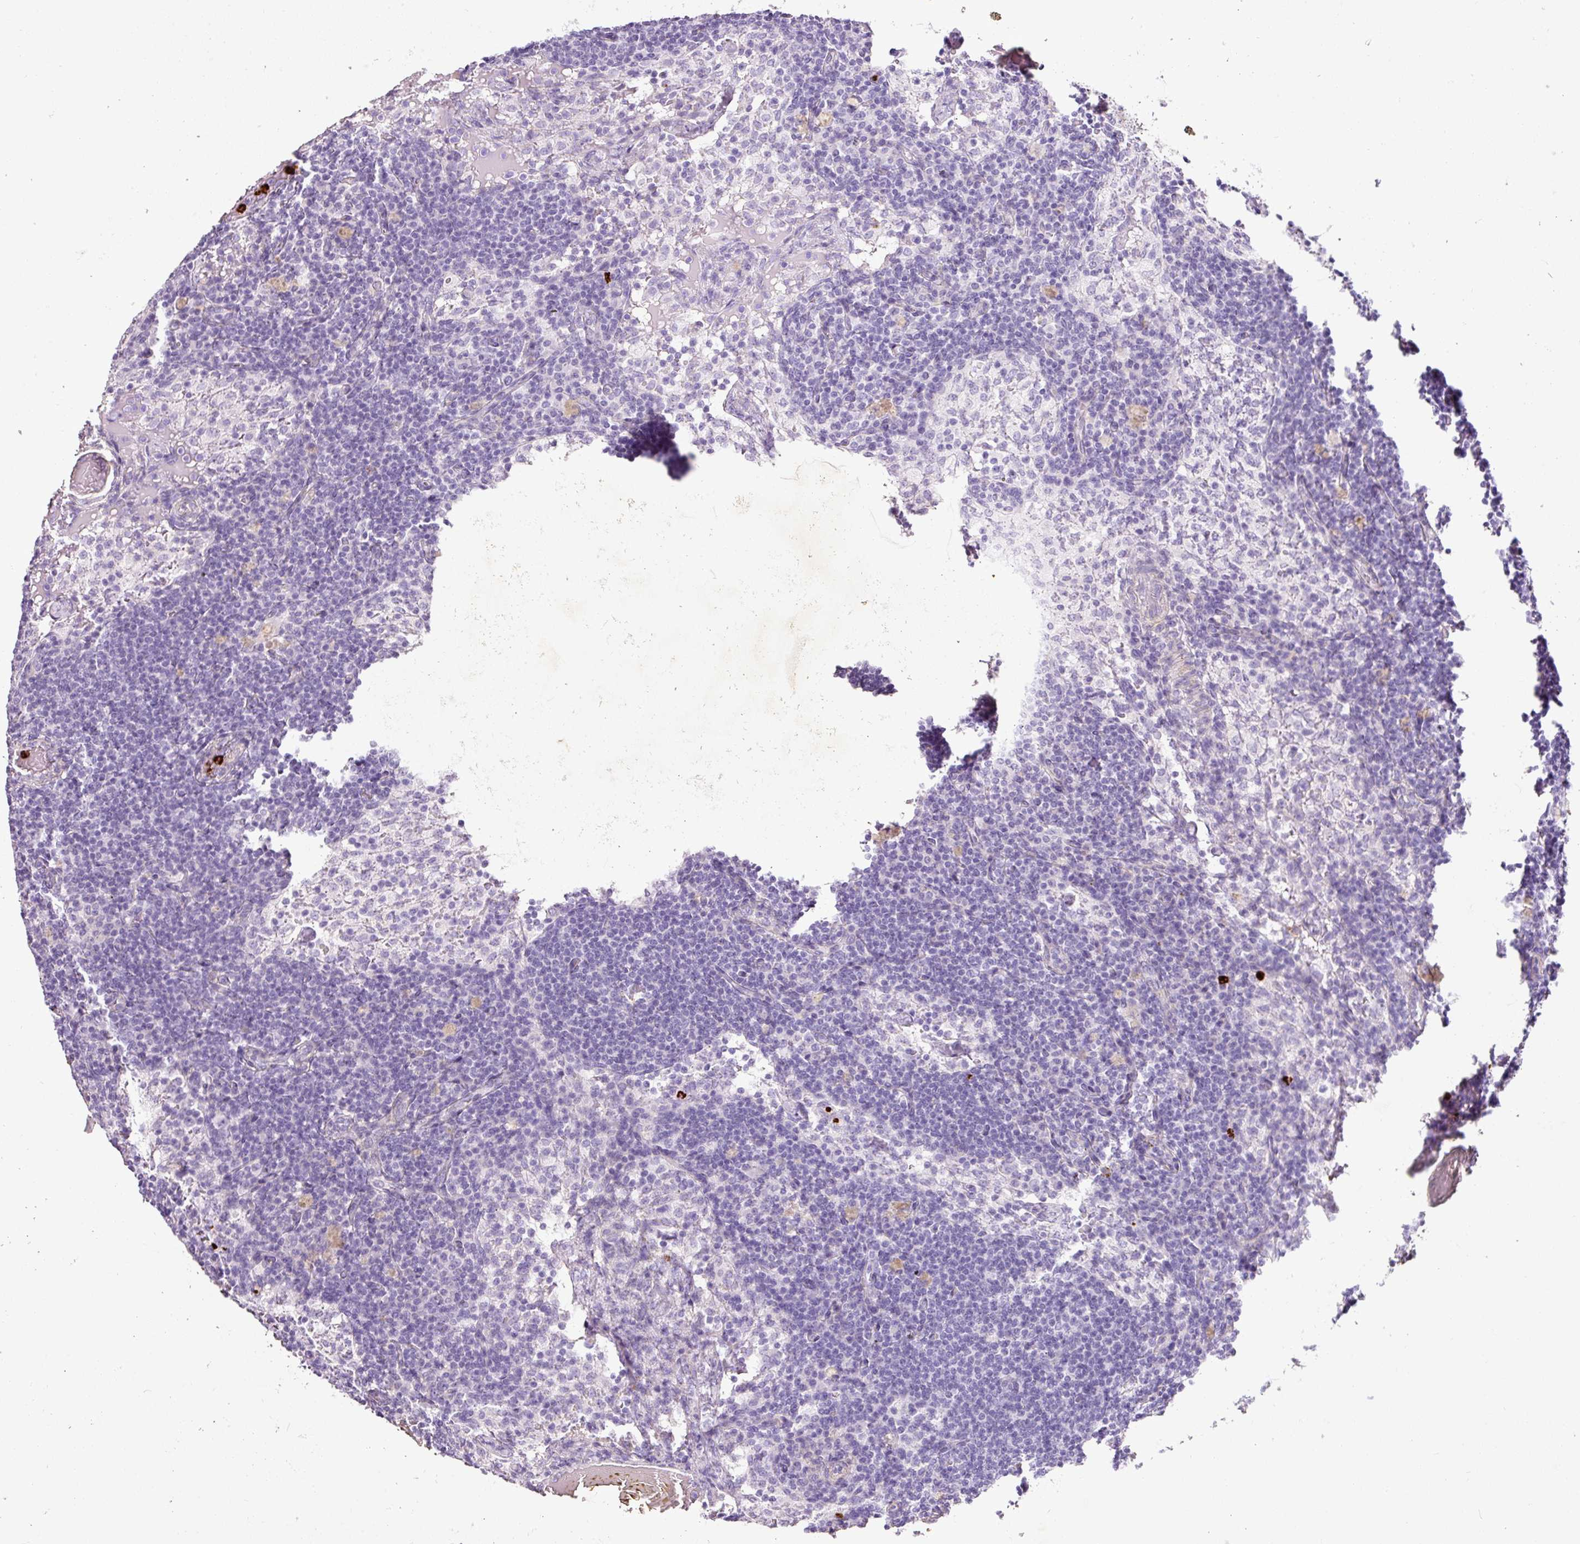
{"staining": {"intensity": "negative", "quantity": "none", "location": "none"}, "tissue": "lymph node", "cell_type": "Germinal center cells", "image_type": "normal", "snomed": [{"axis": "morphology", "description": "Normal tissue, NOS"}, {"axis": "topography", "description": "Lymph node"}], "caption": "IHC photomicrograph of benign lymph node: human lymph node stained with DAB exhibits no significant protein positivity in germinal center cells.", "gene": "LOXL4", "patient": {"sex": "male", "age": 49}}